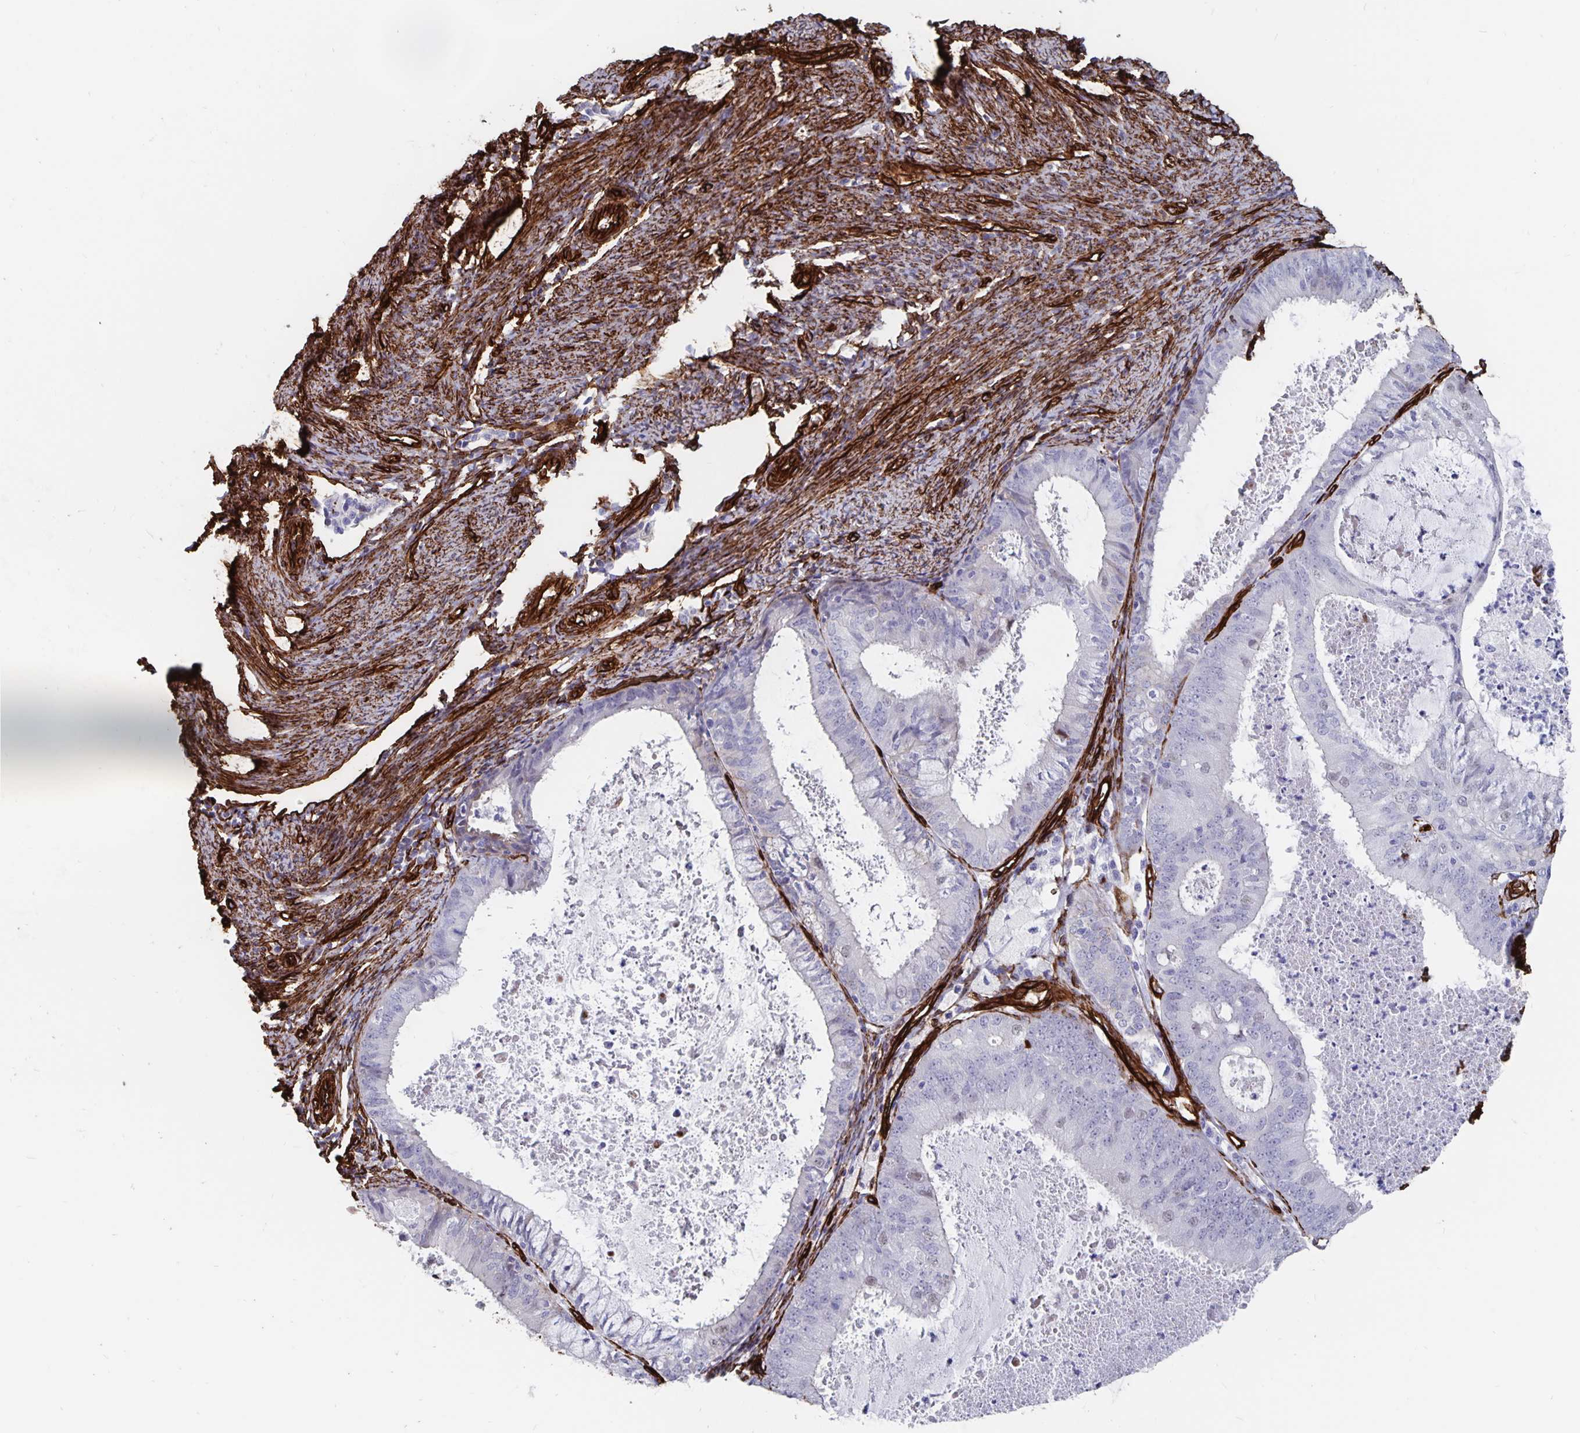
{"staining": {"intensity": "negative", "quantity": "none", "location": "none"}, "tissue": "endometrial cancer", "cell_type": "Tumor cells", "image_type": "cancer", "snomed": [{"axis": "morphology", "description": "Adenocarcinoma, NOS"}, {"axis": "topography", "description": "Endometrium"}], "caption": "The IHC photomicrograph has no significant expression in tumor cells of adenocarcinoma (endometrial) tissue. (Immunohistochemistry (ihc), brightfield microscopy, high magnification).", "gene": "DCHS2", "patient": {"sex": "female", "age": 57}}